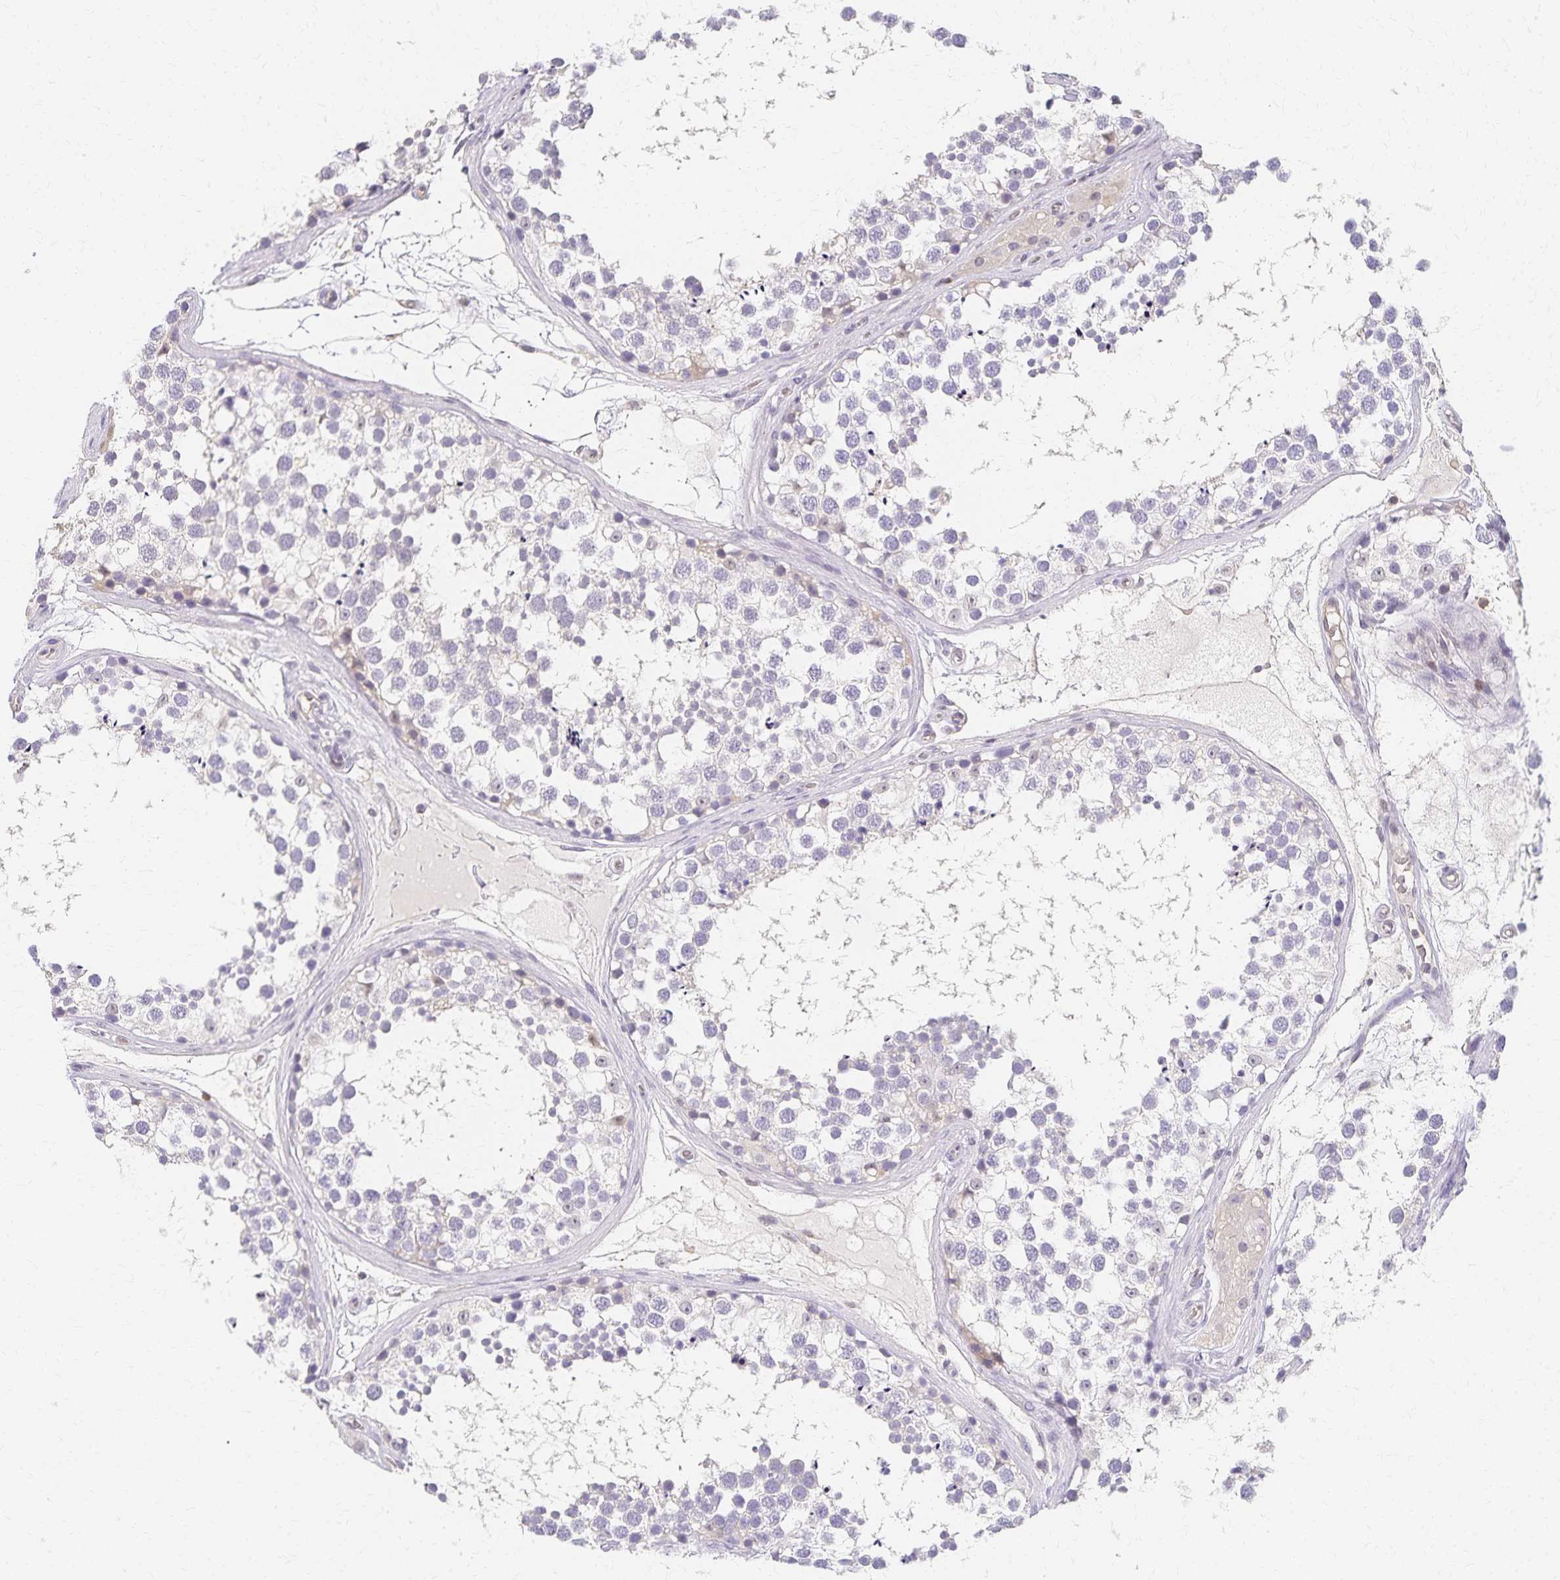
{"staining": {"intensity": "negative", "quantity": "none", "location": "none"}, "tissue": "testis", "cell_type": "Cells in seminiferous ducts", "image_type": "normal", "snomed": [{"axis": "morphology", "description": "Normal tissue, NOS"}, {"axis": "morphology", "description": "Seminoma, NOS"}, {"axis": "topography", "description": "Testis"}], "caption": "A histopathology image of testis stained for a protein exhibits no brown staining in cells in seminiferous ducts.", "gene": "AZGP1", "patient": {"sex": "male", "age": 65}}